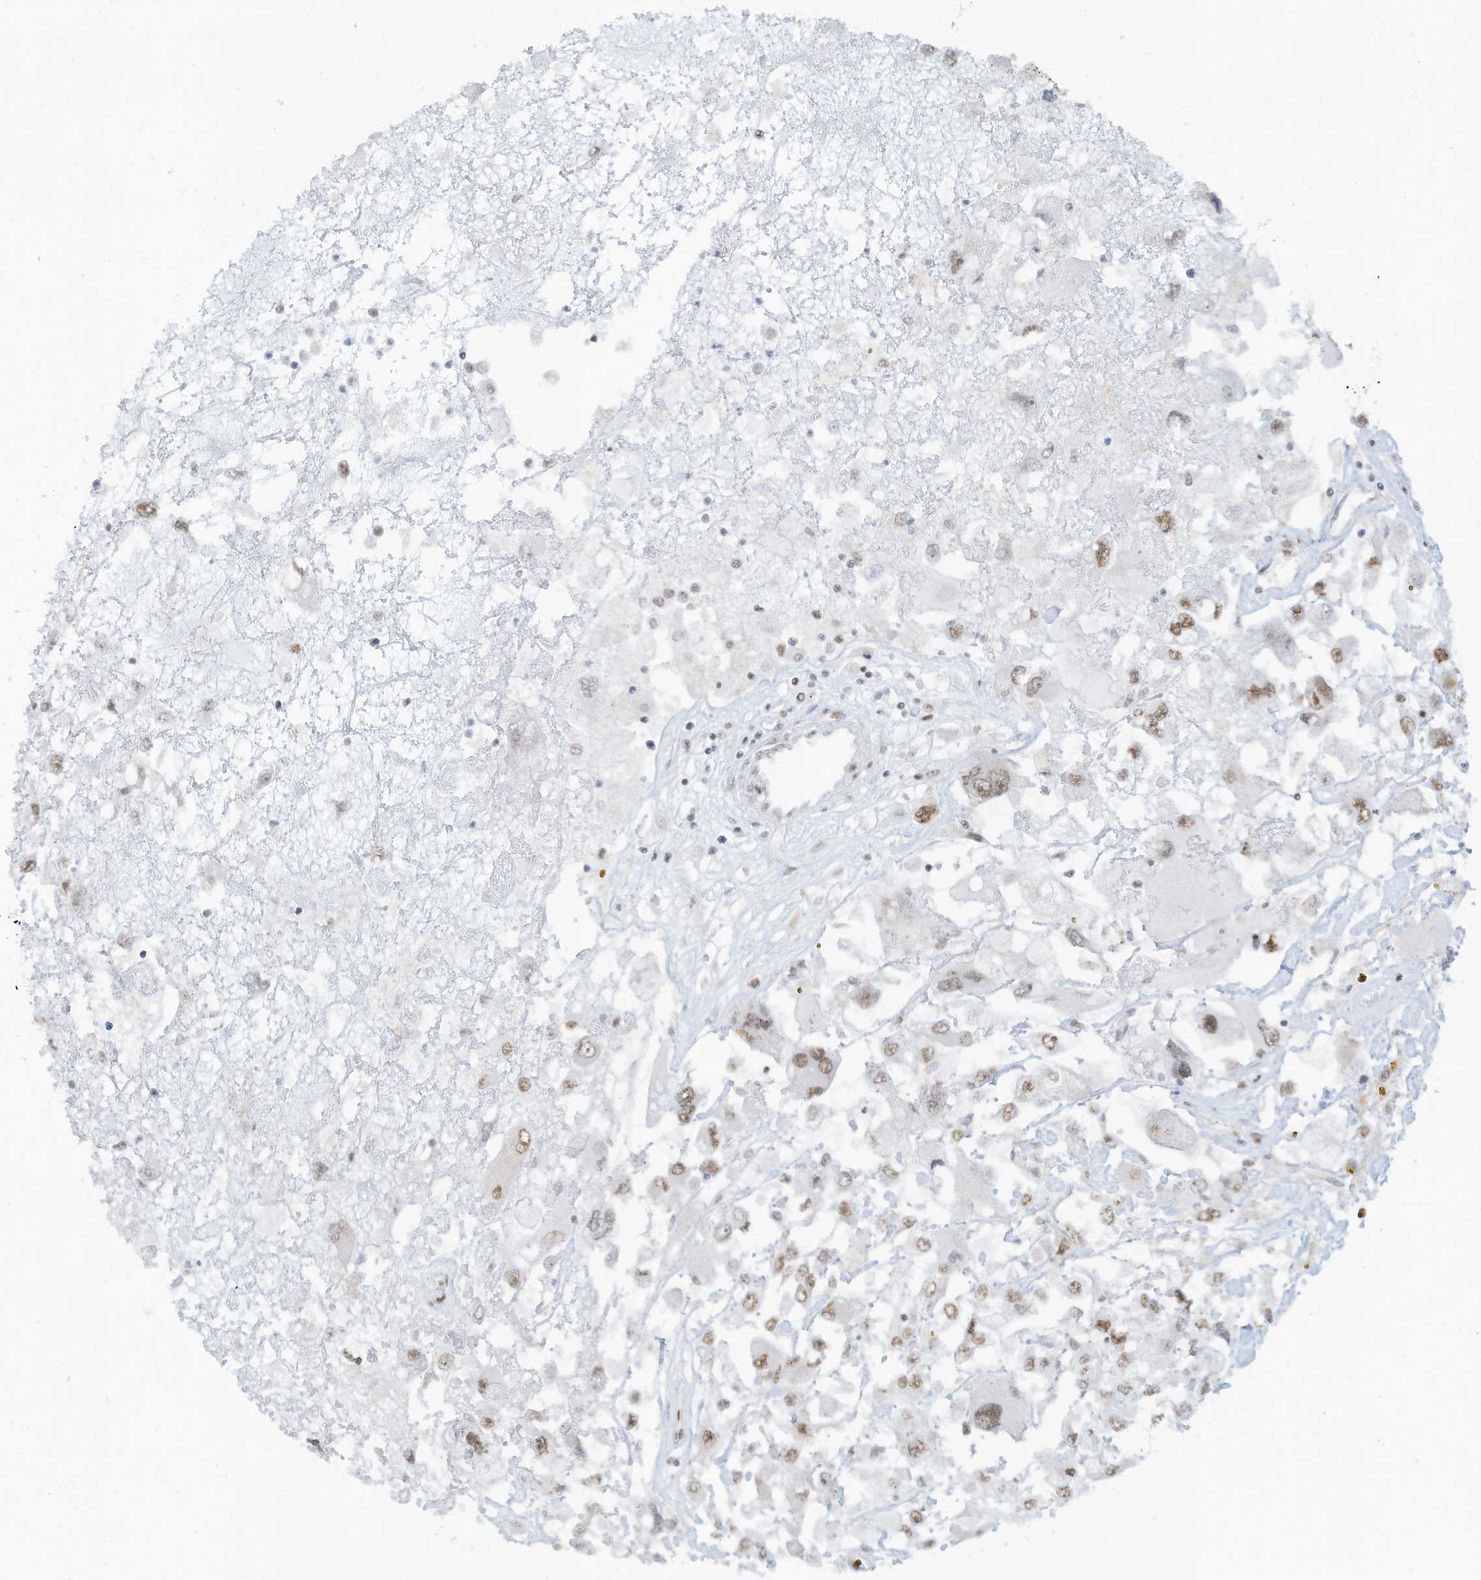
{"staining": {"intensity": "moderate", "quantity": ">75%", "location": "nuclear"}, "tissue": "renal cancer", "cell_type": "Tumor cells", "image_type": "cancer", "snomed": [{"axis": "morphology", "description": "Adenocarcinoma, NOS"}, {"axis": "topography", "description": "Kidney"}], "caption": "An image showing moderate nuclear positivity in approximately >75% of tumor cells in renal cancer, as visualized by brown immunohistochemical staining.", "gene": "ECT2L", "patient": {"sex": "female", "age": 52}}